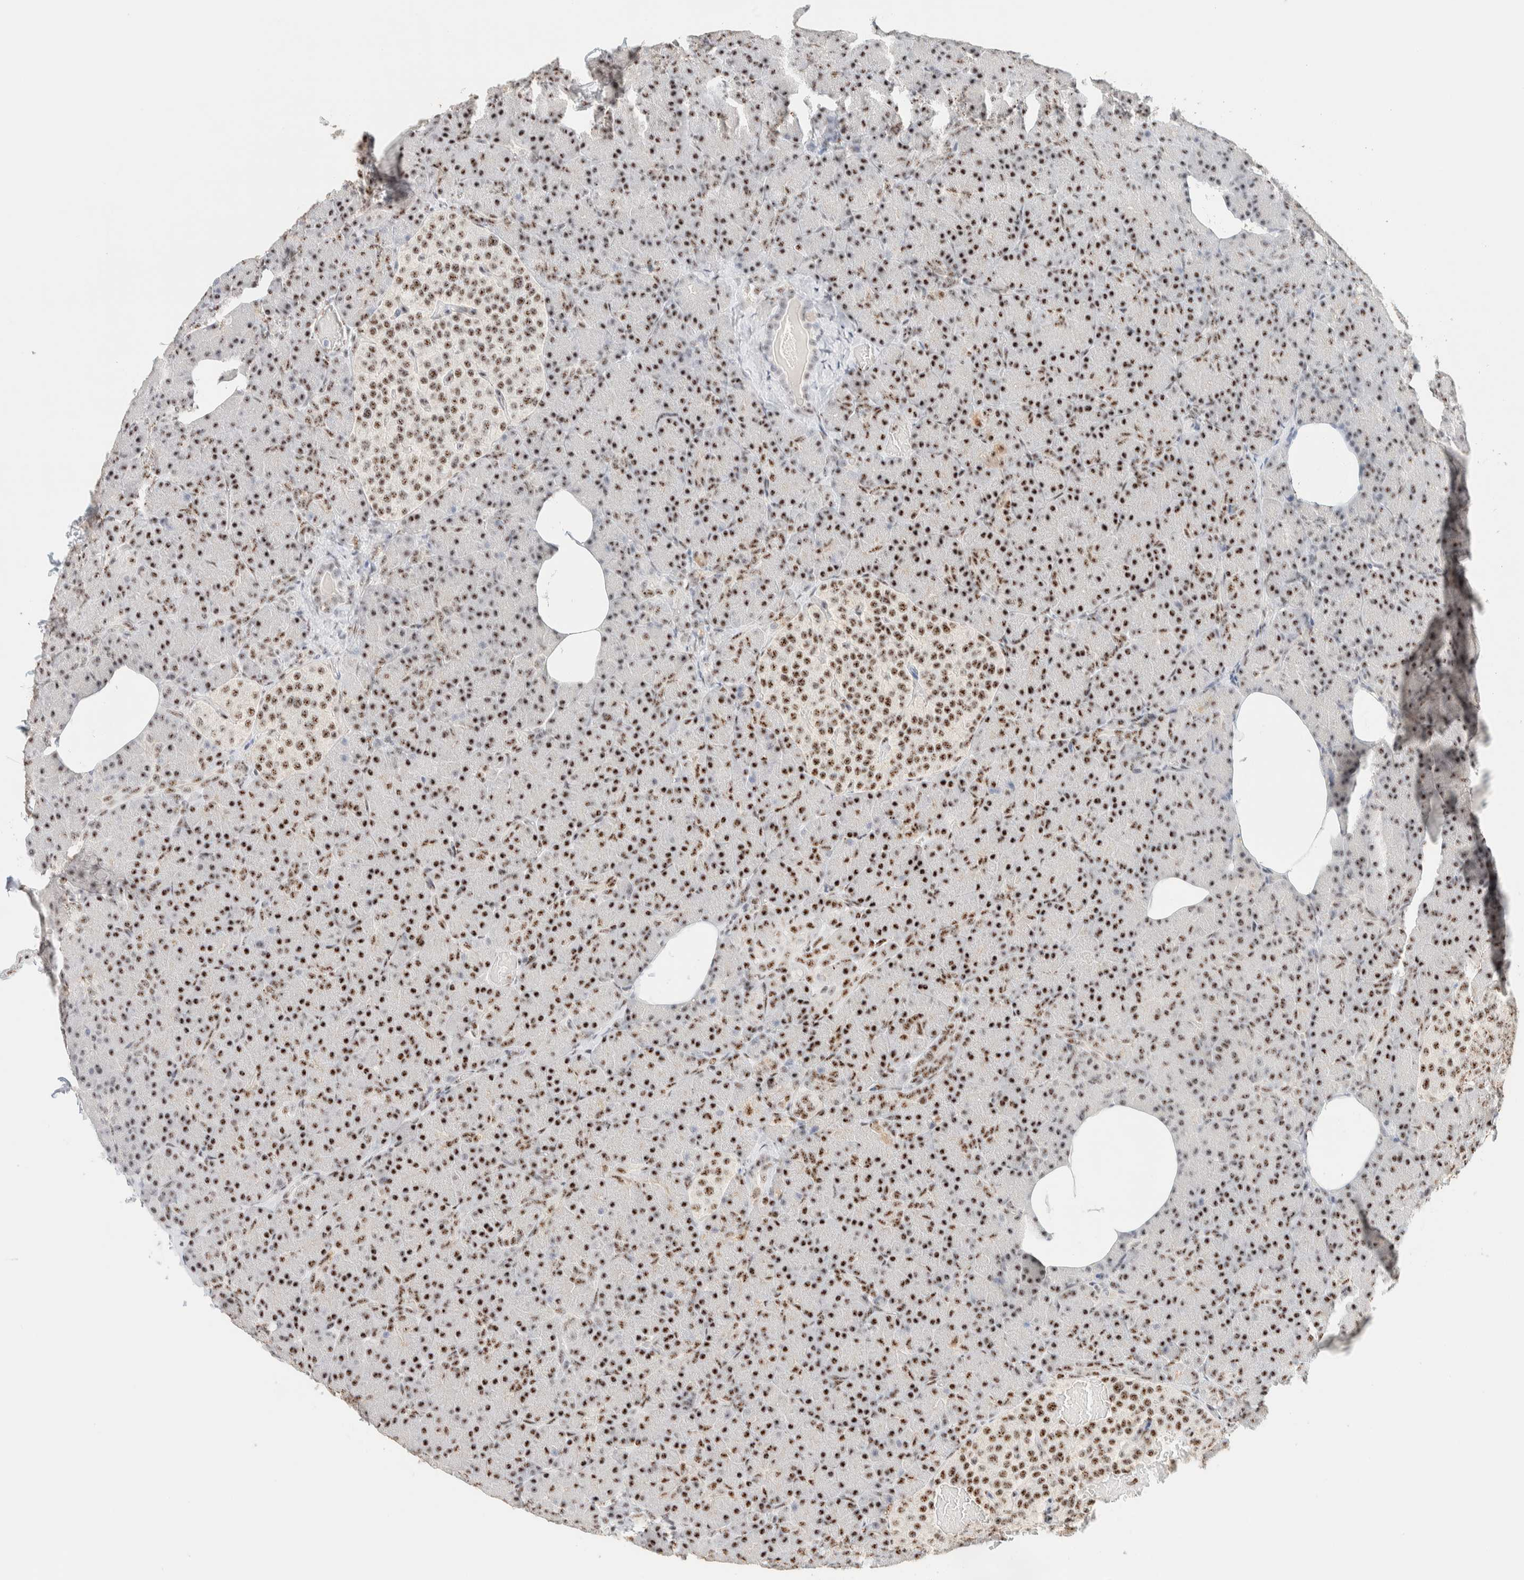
{"staining": {"intensity": "strong", "quantity": ">75%", "location": "nuclear"}, "tissue": "pancreas", "cell_type": "Exocrine glandular cells", "image_type": "normal", "snomed": [{"axis": "morphology", "description": "Normal tissue, NOS"}, {"axis": "topography", "description": "Pancreas"}], "caption": "Protein expression analysis of unremarkable human pancreas reveals strong nuclear expression in approximately >75% of exocrine glandular cells.", "gene": "SON", "patient": {"sex": "female", "age": 43}}